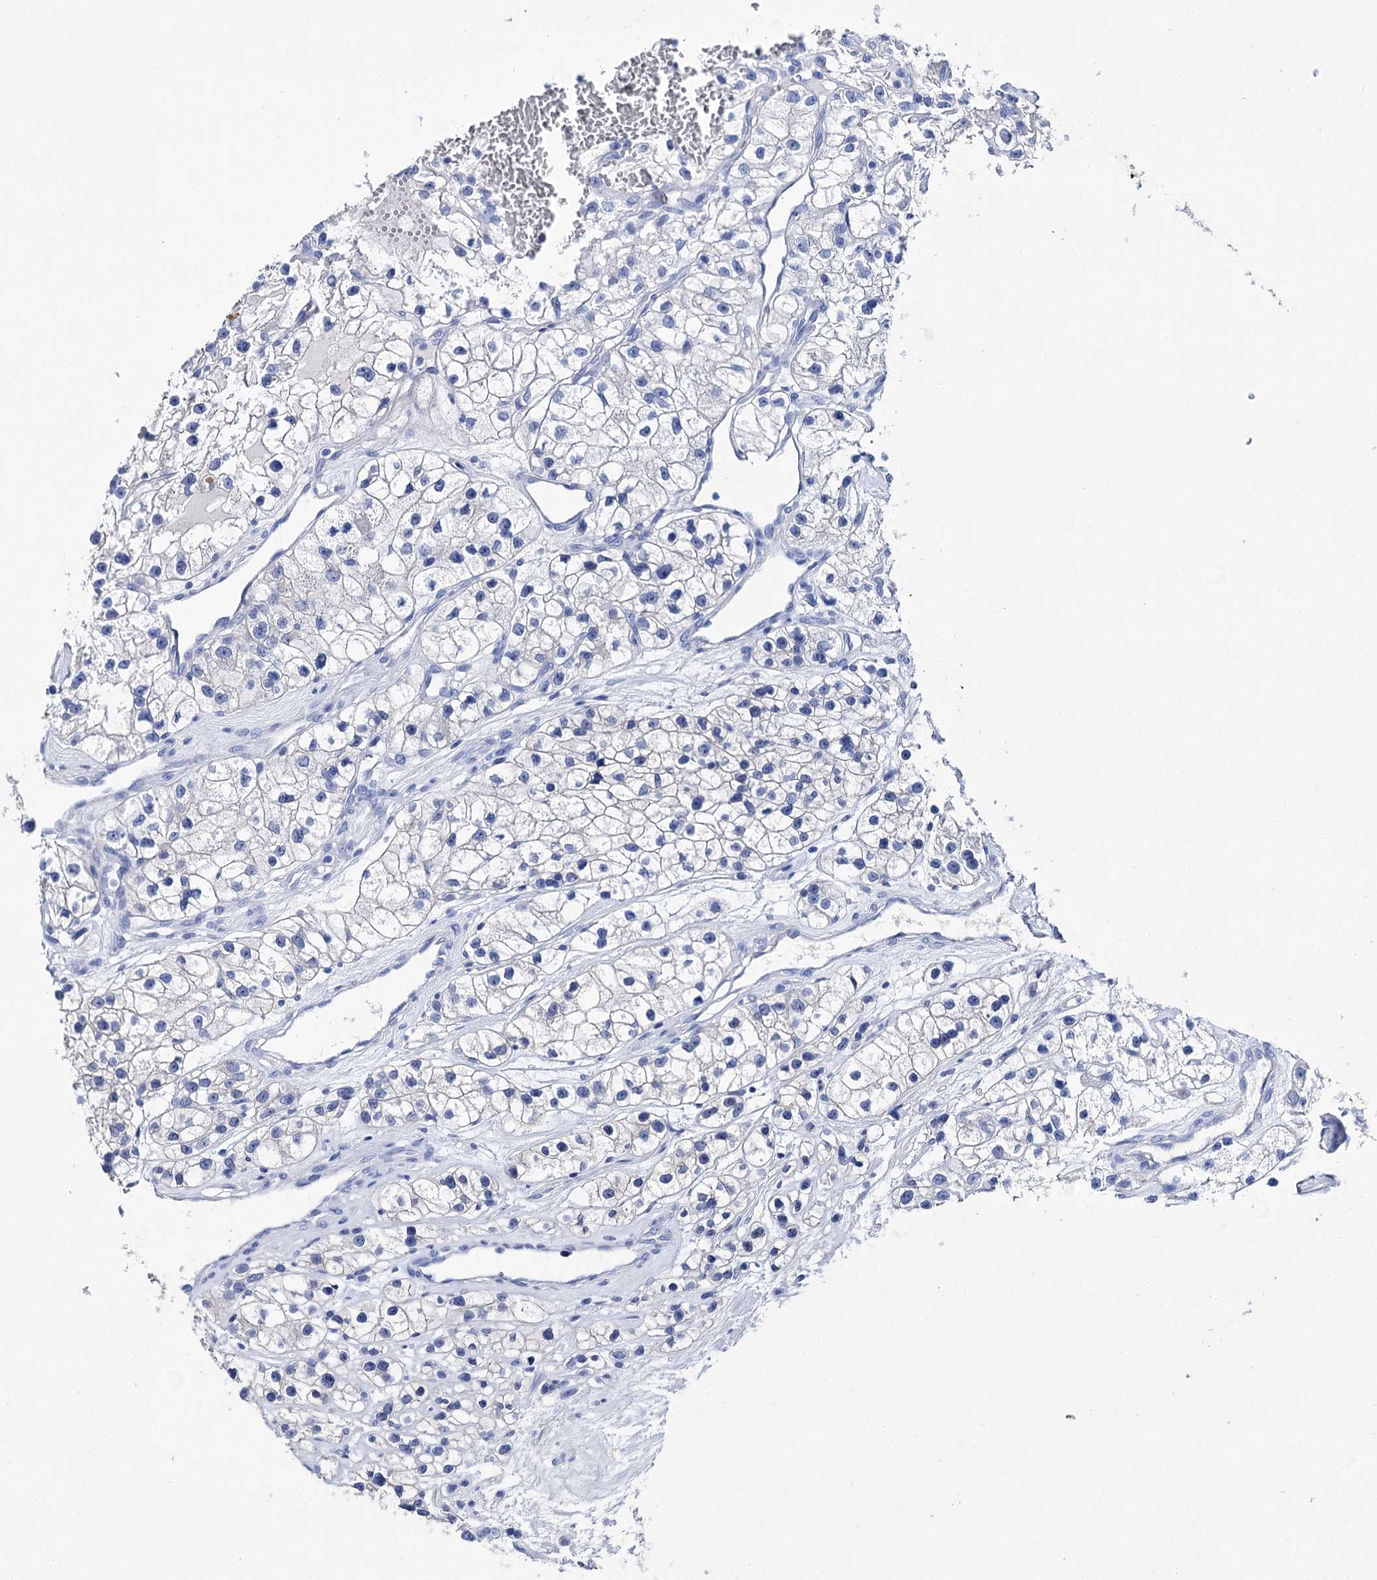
{"staining": {"intensity": "negative", "quantity": "none", "location": "none"}, "tissue": "renal cancer", "cell_type": "Tumor cells", "image_type": "cancer", "snomed": [{"axis": "morphology", "description": "Adenocarcinoma, NOS"}, {"axis": "topography", "description": "Kidney"}], "caption": "The micrograph exhibits no significant expression in tumor cells of renal cancer.", "gene": "BRINP1", "patient": {"sex": "female", "age": 57}}